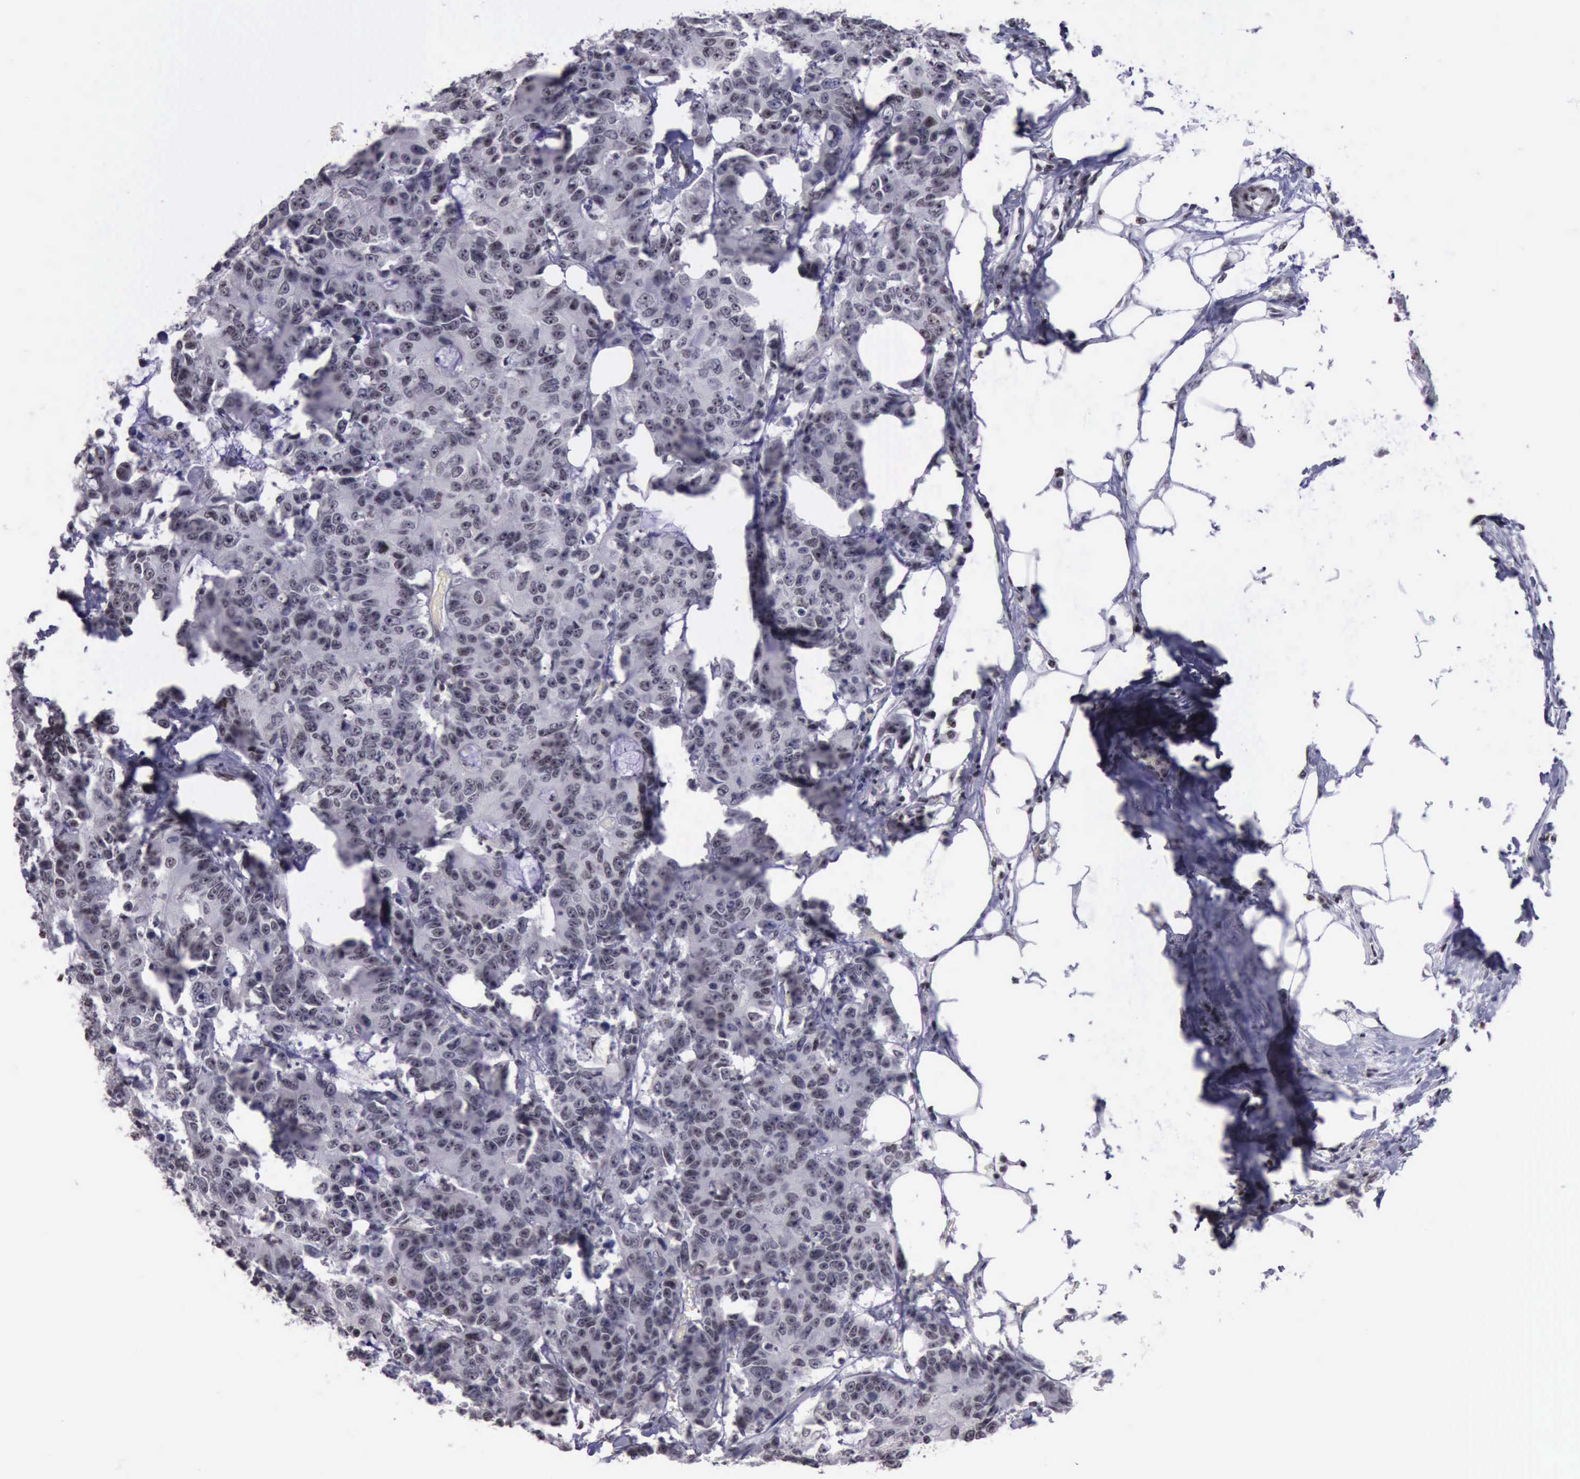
{"staining": {"intensity": "weak", "quantity": "25%-75%", "location": "nuclear"}, "tissue": "colorectal cancer", "cell_type": "Tumor cells", "image_type": "cancer", "snomed": [{"axis": "morphology", "description": "Adenocarcinoma, NOS"}, {"axis": "topography", "description": "Colon"}], "caption": "This micrograph shows IHC staining of adenocarcinoma (colorectal), with low weak nuclear positivity in about 25%-75% of tumor cells.", "gene": "YY1", "patient": {"sex": "female", "age": 86}}